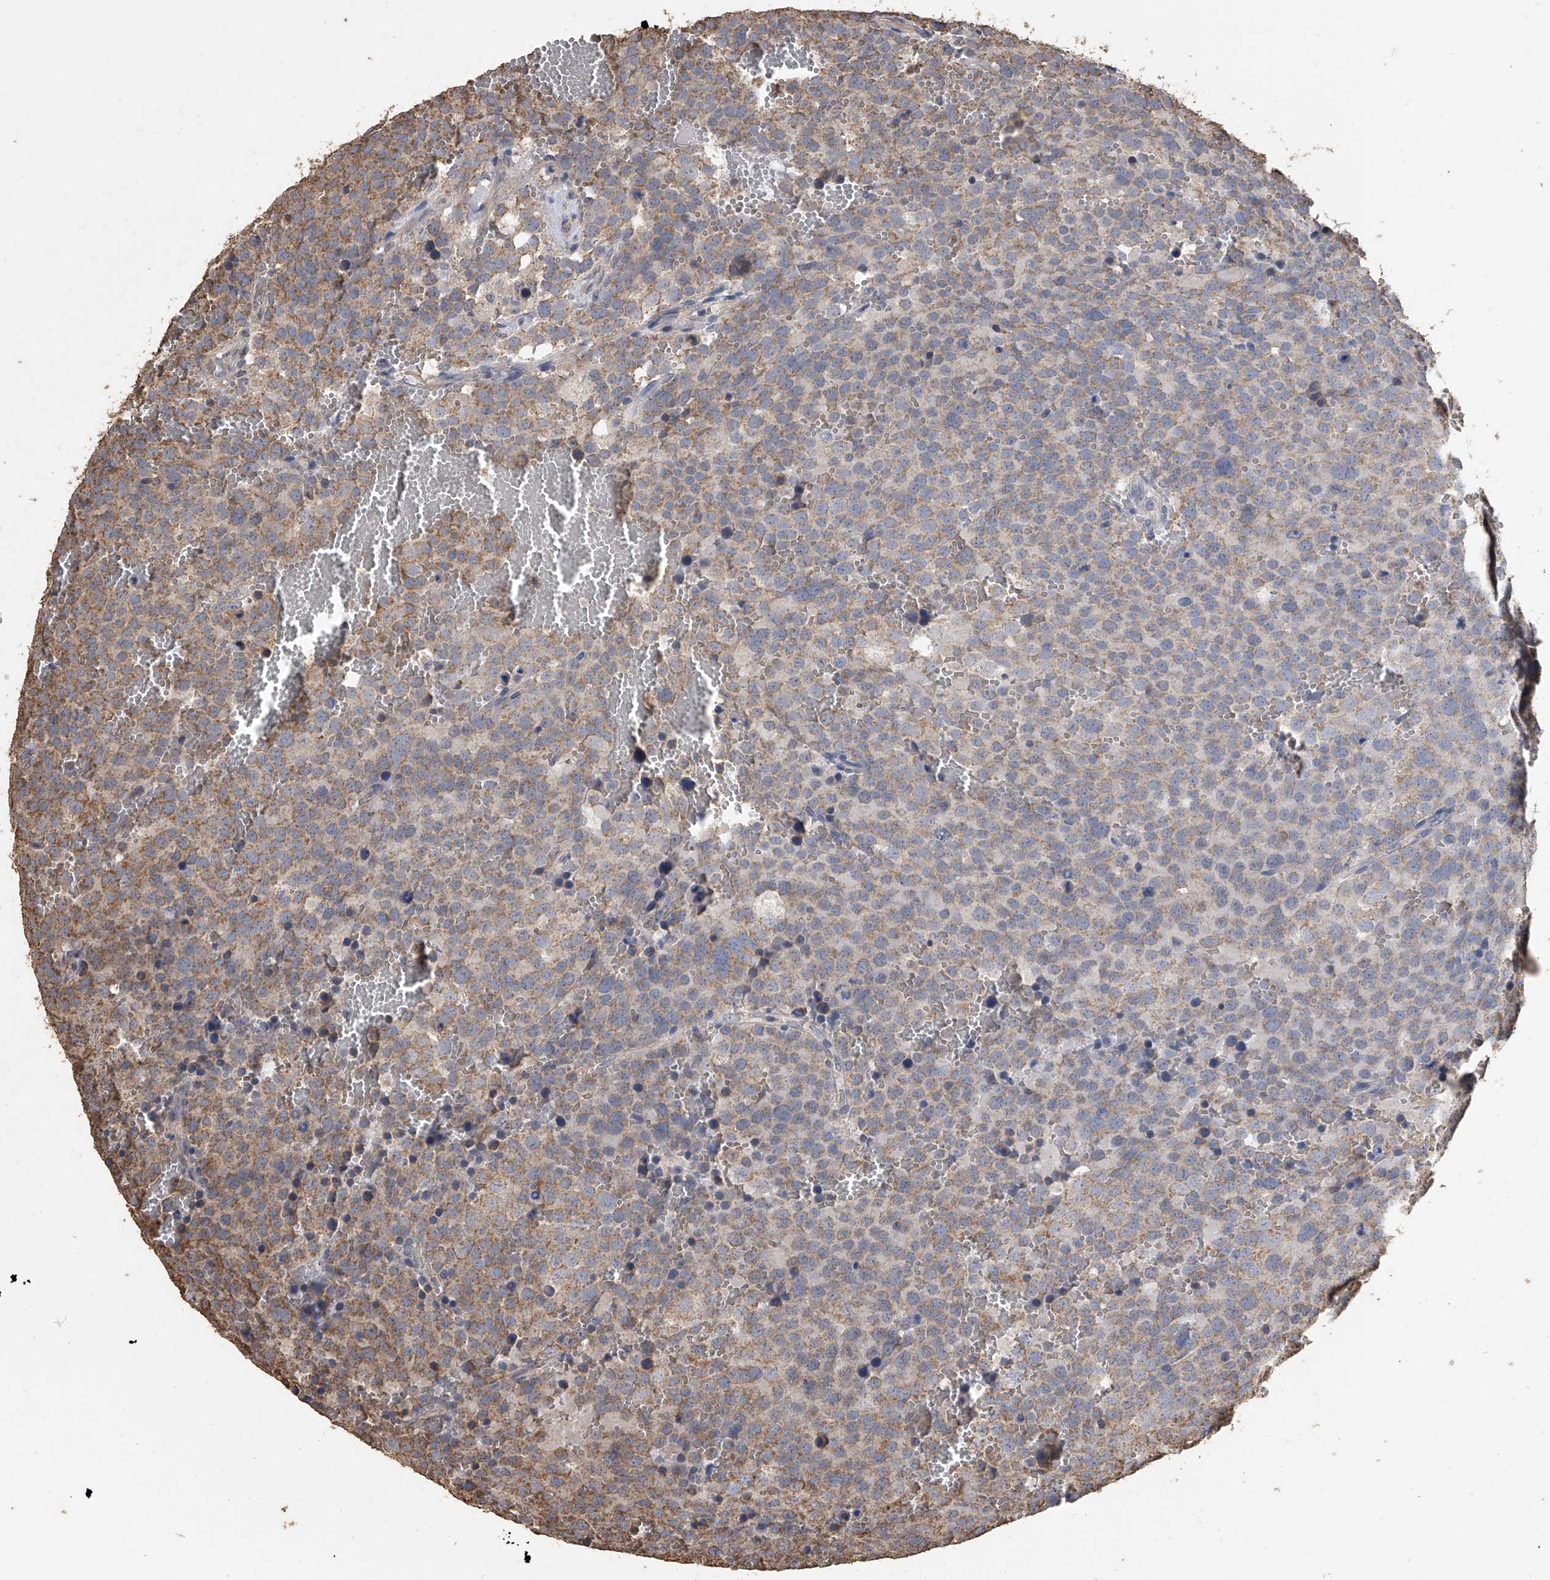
{"staining": {"intensity": "moderate", "quantity": ">75%", "location": "cytoplasmic/membranous"}, "tissue": "testis cancer", "cell_type": "Tumor cells", "image_type": "cancer", "snomed": [{"axis": "morphology", "description": "Seminoma, NOS"}, {"axis": "topography", "description": "Testis"}], "caption": "Testis cancer (seminoma) tissue demonstrates moderate cytoplasmic/membranous staining in about >75% of tumor cells (DAB IHC, brown staining for protein, blue staining for nuclei).", "gene": "MRPL28", "patient": {"sex": "male", "age": 71}}